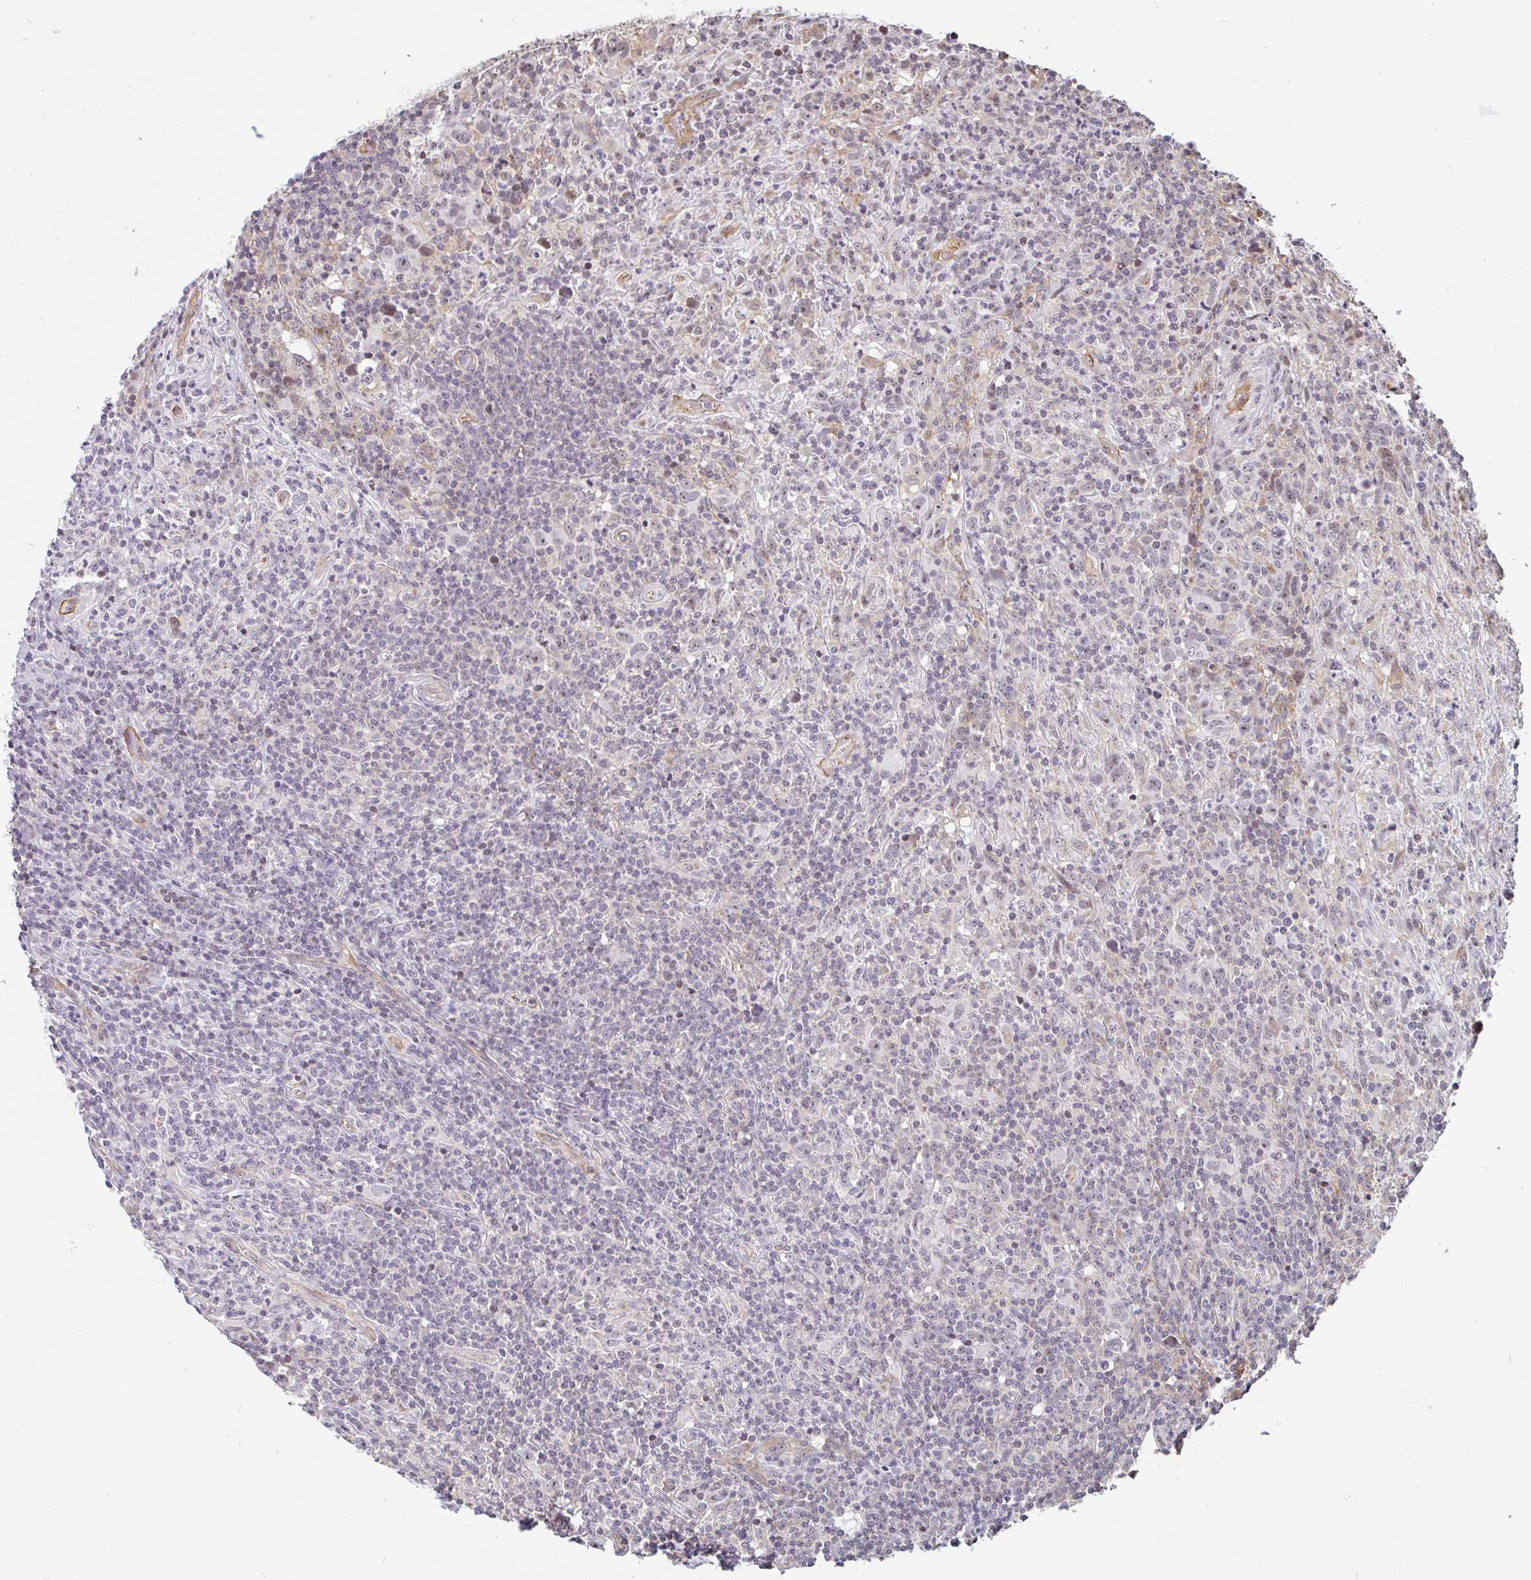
{"staining": {"intensity": "weak", "quantity": "<25%", "location": "cytoplasmic/membranous"}, "tissue": "lymphoma", "cell_type": "Tumor cells", "image_type": "cancer", "snomed": [{"axis": "morphology", "description": "Hodgkin's disease, NOS"}, {"axis": "topography", "description": "Lymph node"}], "caption": "Immunohistochemistry of Hodgkin's disease demonstrates no positivity in tumor cells.", "gene": "ZNF689", "patient": {"sex": "female", "age": 18}}